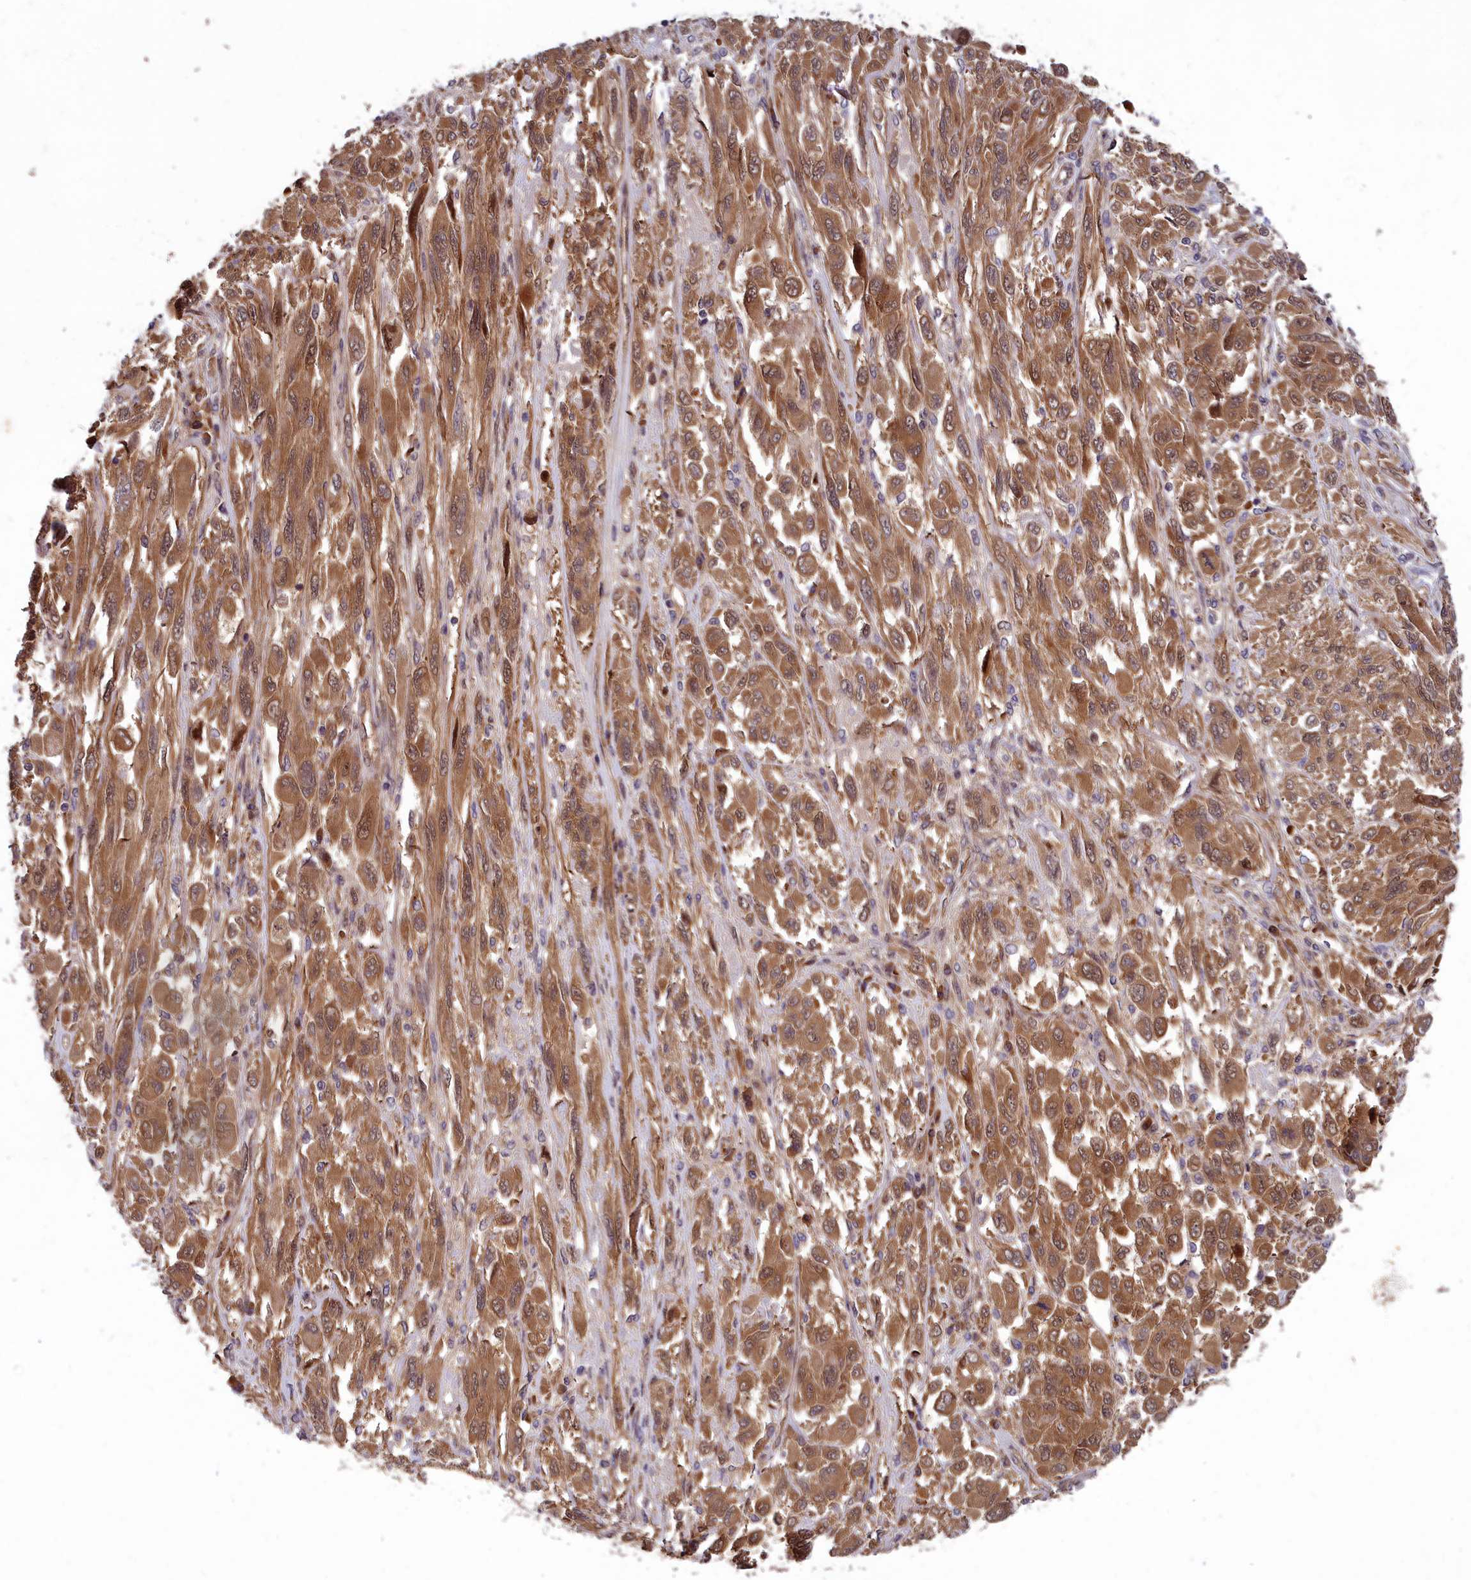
{"staining": {"intensity": "moderate", "quantity": ">75%", "location": "cytoplasmic/membranous,nuclear"}, "tissue": "melanoma", "cell_type": "Tumor cells", "image_type": "cancer", "snomed": [{"axis": "morphology", "description": "Malignant melanoma, NOS"}, {"axis": "topography", "description": "Skin"}], "caption": "A brown stain highlights moderate cytoplasmic/membranous and nuclear staining of a protein in human melanoma tumor cells.", "gene": "CCDC15", "patient": {"sex": "female", "age": 91}}